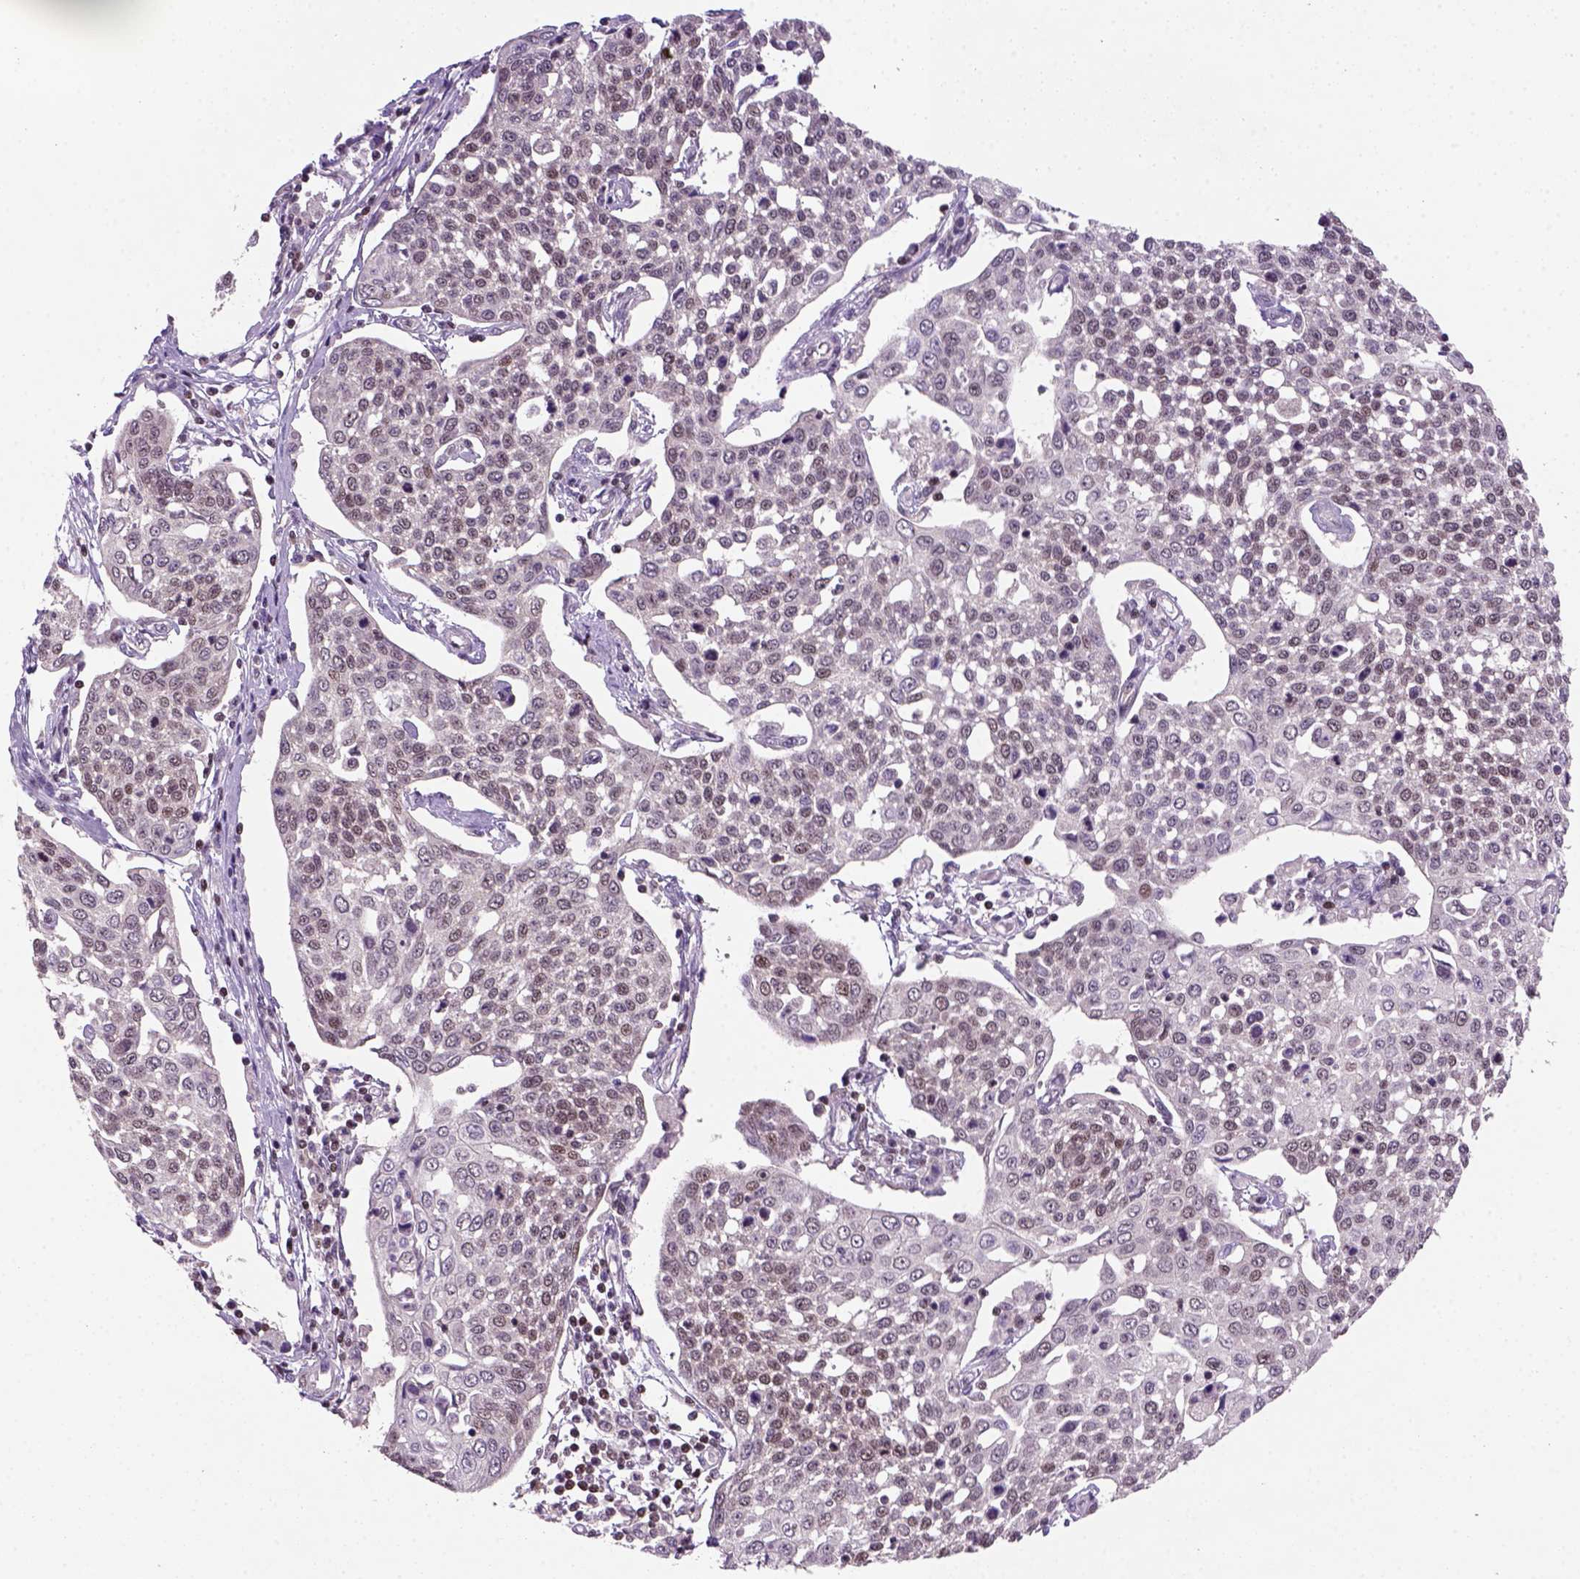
{"staining": {"intensity": "weak", "quantity": "25%-75%", "location": "nuclear"}, "tissue": "cervical cancer", "cell_type": "Tumor cells", "image_type": "cancer", "snomed": [{"axis": "morphology", "description": "Squamous cell carcinoma, NOS"}, {"axis": "topography", "description": "Cervix"}], "caption": "IHC image of squamous cell carcinoma (cervical) stained for a protein (brown), which displays low levels of weak nuclear staining in approximately 25%-75% of tumor cells.", "gene": "MGMT", "patient": {"sex": "female", "age": 34}}